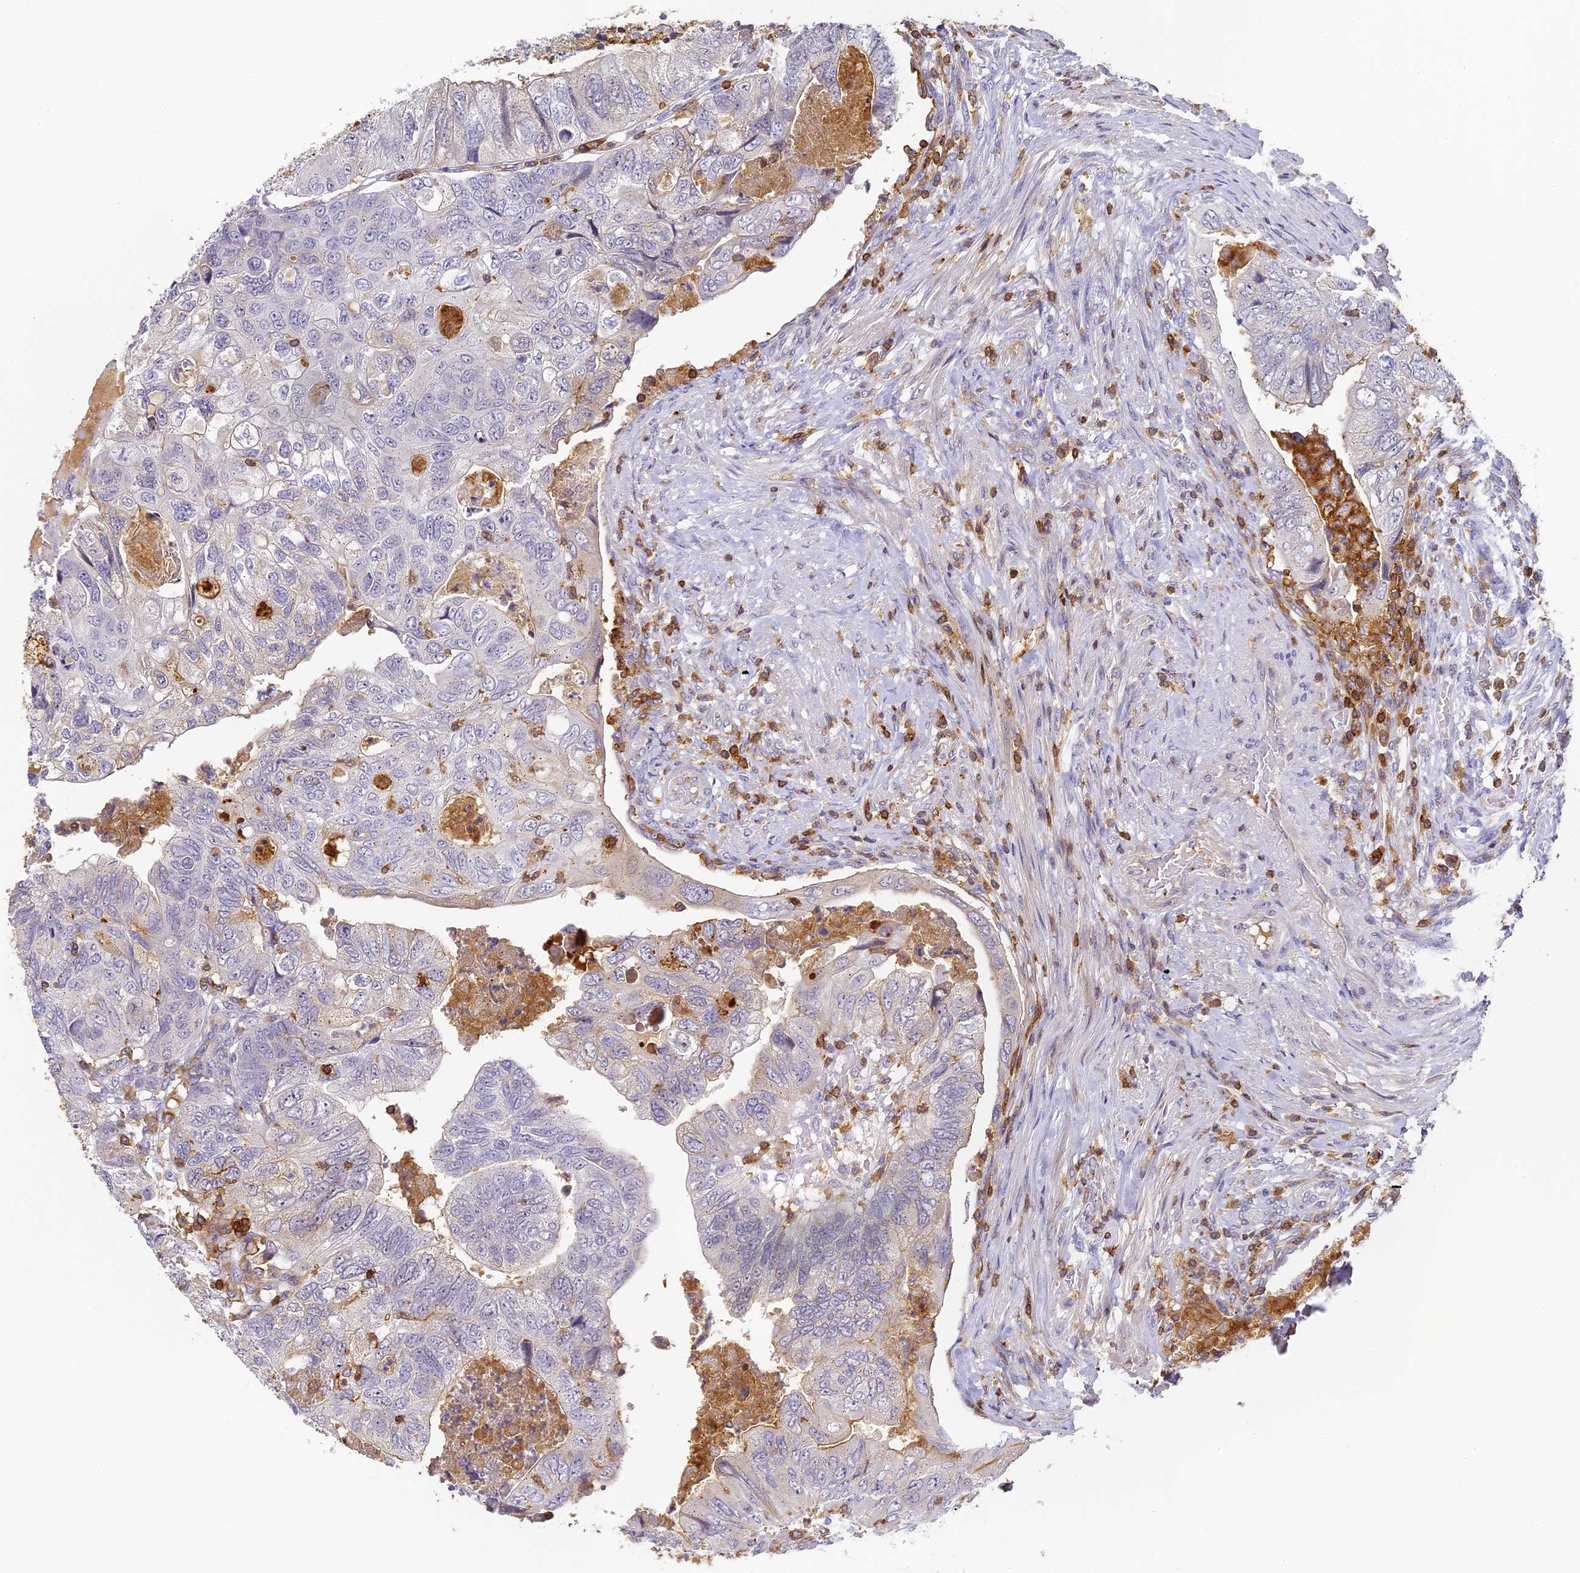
{"staining": {"intensity": "negative", "quantity": "none", "location": "none"}, "tissue": "colorectal cancer", "cell_type": "Tumor cells", "image_type": "cancer", "snomed": [{"axis": "morphology", "description": "Adenocarcinoma, NOS"}, {"axis": "topography", "description": "Rectum"}], "caption": "Tumor cells are negative for protein expression in human adenocarcinoma (colorectal).", "gene": "FYB1", "patient": {"sex": "male", "age": 63}}